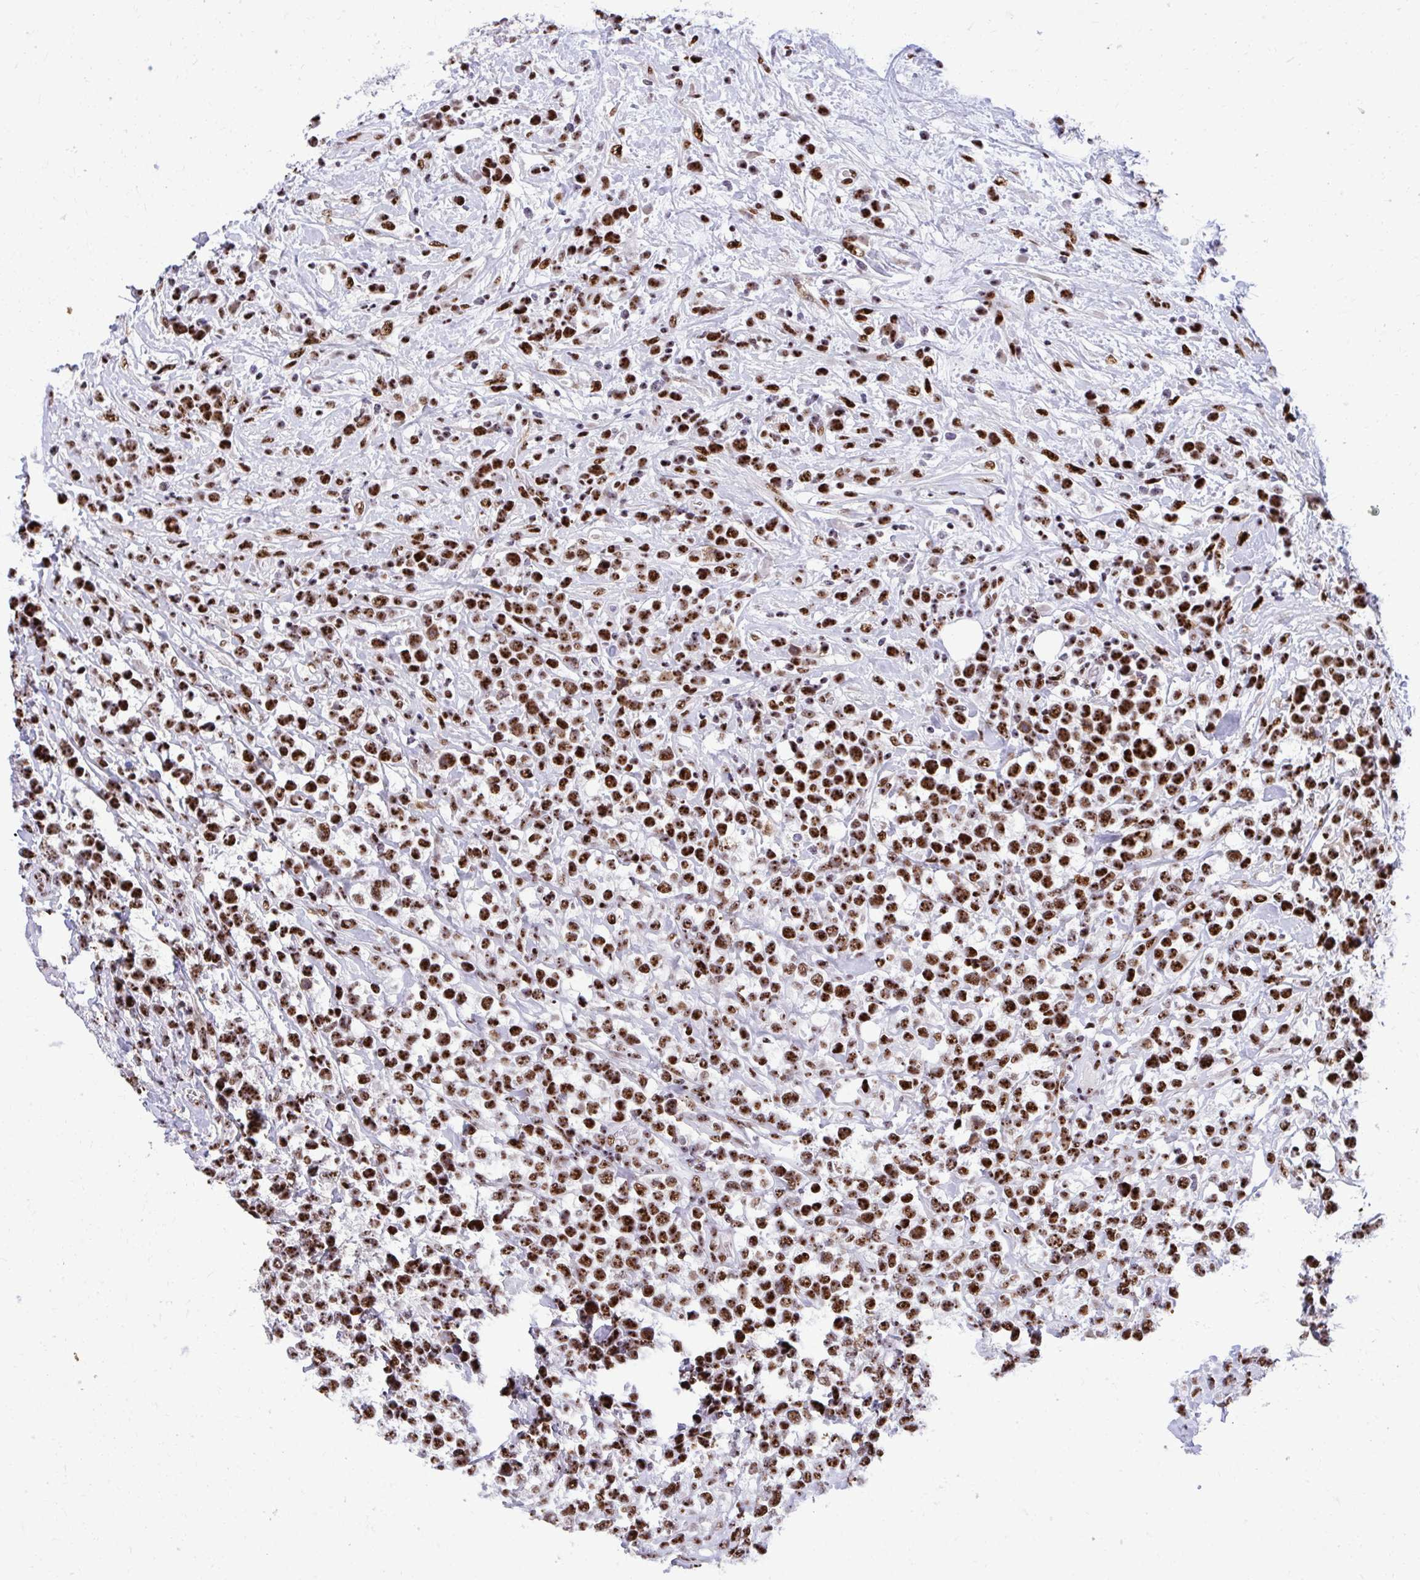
{"staining": {"intensity": "strong", "quantity": "25%-75%", "location": "nuclear"}, "tissue": "lymphoma", "cell_type": "Tumor cells", "image_type": "cancer", "snomed": [{"axis": "morphology", "description": "Malignant lymphoma, non-Hodgkin's type, High grade"}, {"axis": "topography", "description": "Soft tissue"}], "caption": "A high amount of strong nuclear staining is present in approximately 25%-75% of tumor cells in lymphoma tissue.", "gene": "PELP1", "patient": {"sex": "female", "age": 56}}